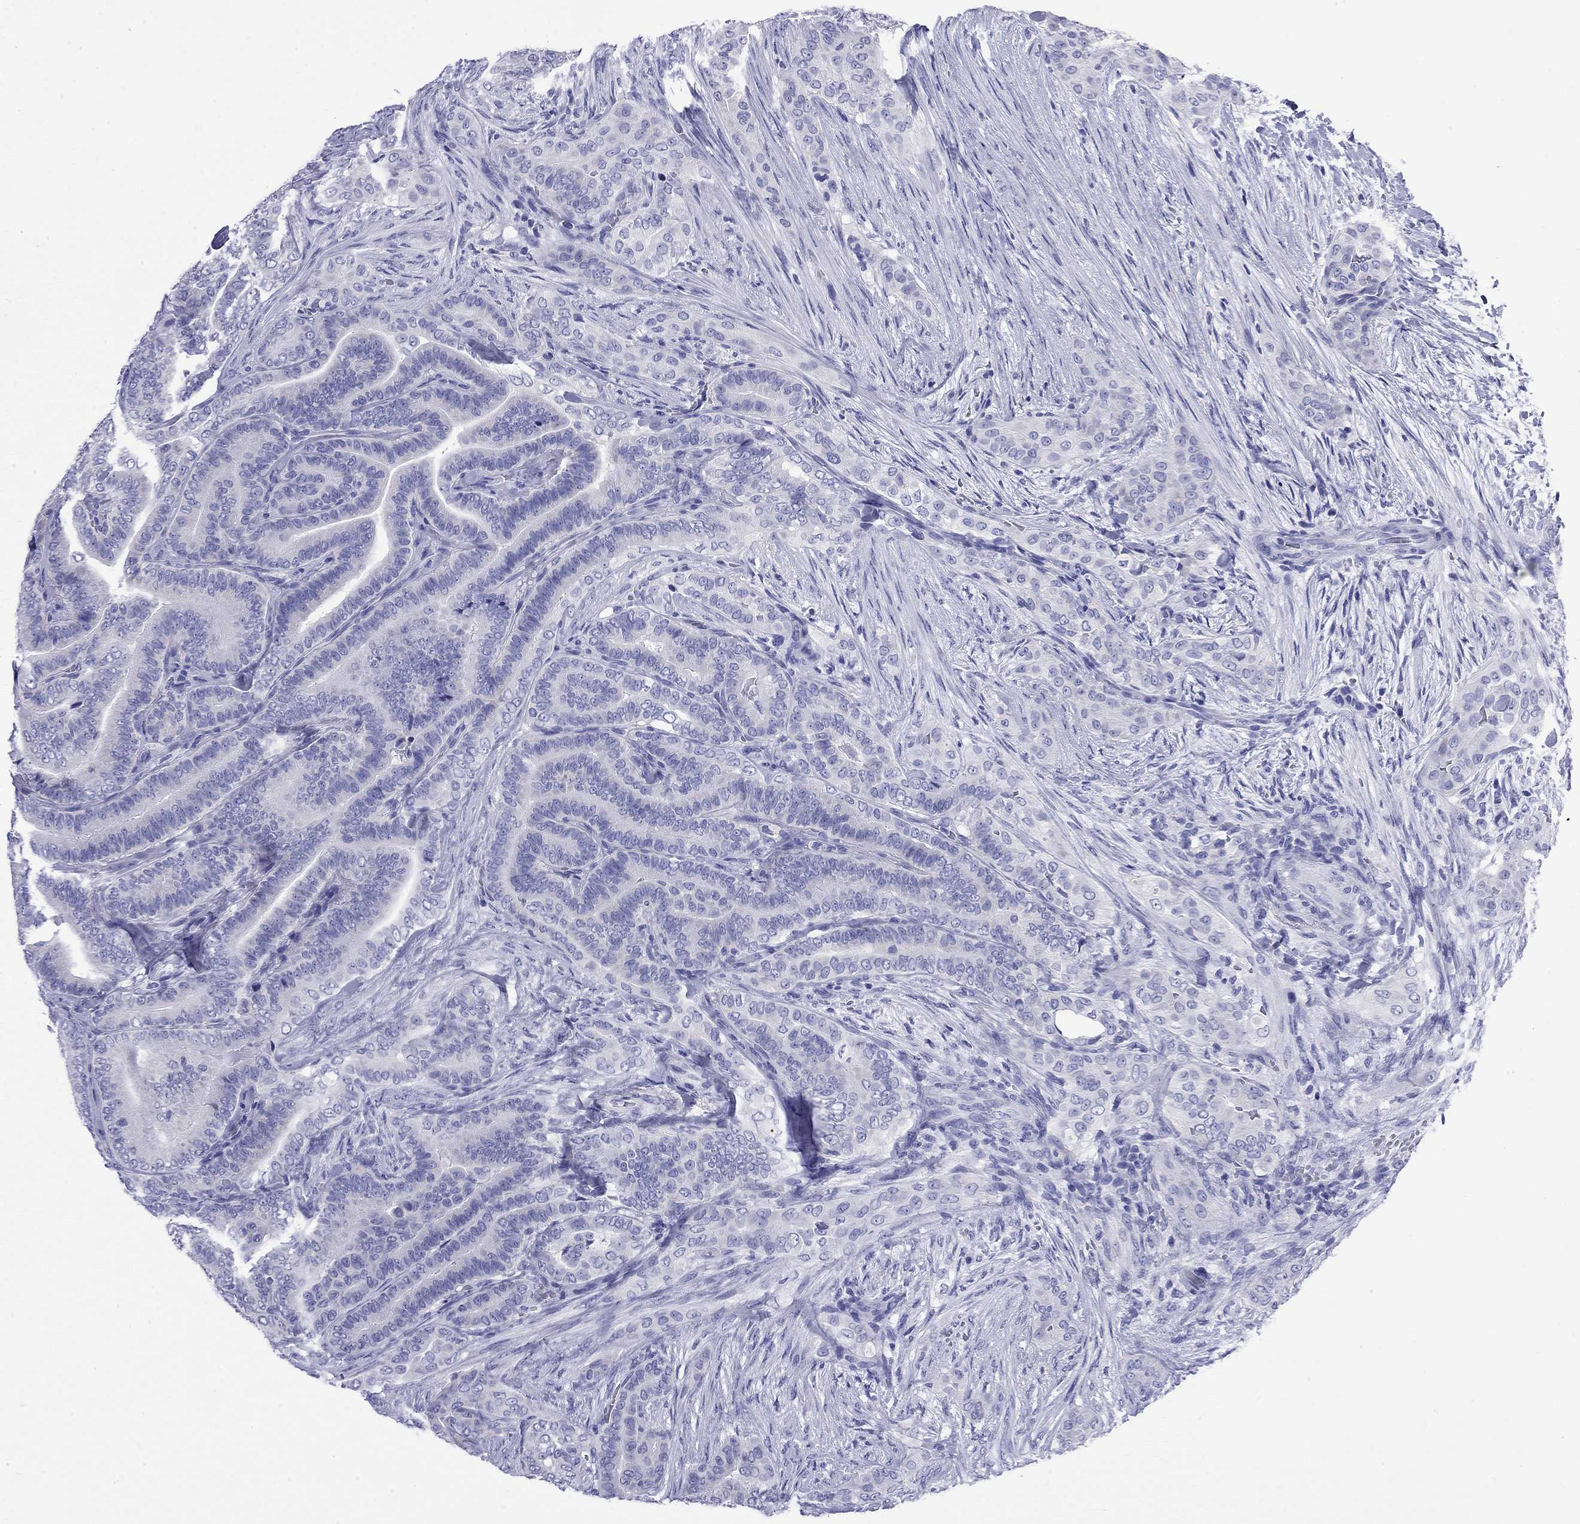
{"staining": {"intensity": "negative", "quantity": "none", "location": "none"}, "tissue": "thyroid cancer", "cell_type": "Tumor cells", "image_type": "cancer", "snomed": [{"axis": "morphology", "description": "Papillary adenocarcinoma, NOS"}, {"axis": "topography", "description": "Thyroid gland"}], "caption": "Human thyroid cancer stained for a protein using IHC demonstrates no expression in tumor cells.", "gene": "FIGLA", "patient": {"sex": "male", "age": 61}}